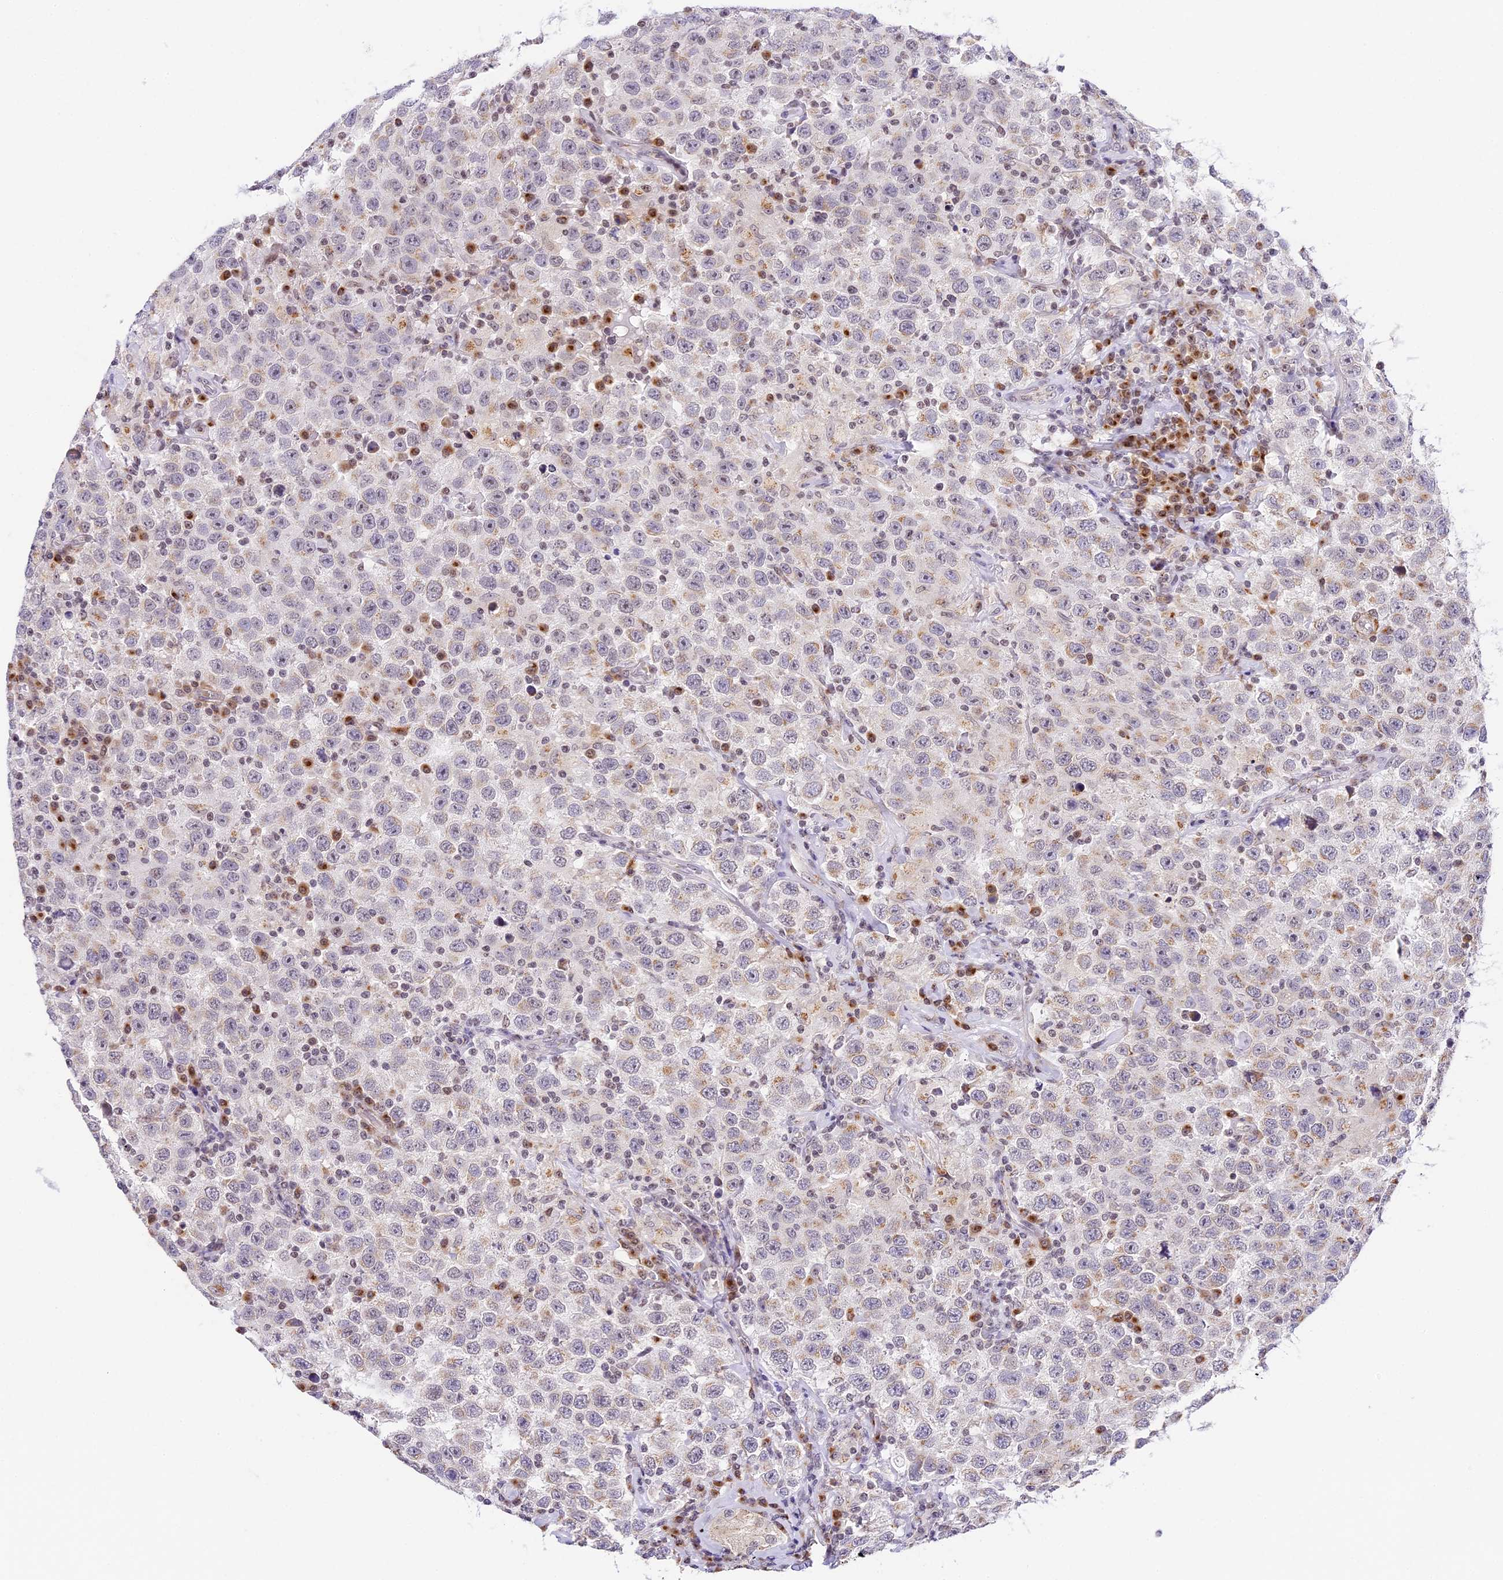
{"staining": {"intensity": "weak", "quantity": "25%-75%", "location": "cytoplasmic/membranous"}, "tissue": "testis cancer", "cell_type": "Tumor cells", "image_type": "cancer", "snomed": [{"axis": "morphology", "description": "Seminoma, NOS"}, {"axis": "topography", "description": "Testis"}], "caption": "Testis cancer (seminoma) stained for a protein (brown) shows weak cytoplasmic/membranous positive staining in about 25%-75% of tumor cells.", "gene": "HEATR5B", "patient": {"sex": "male", "age": 41}}